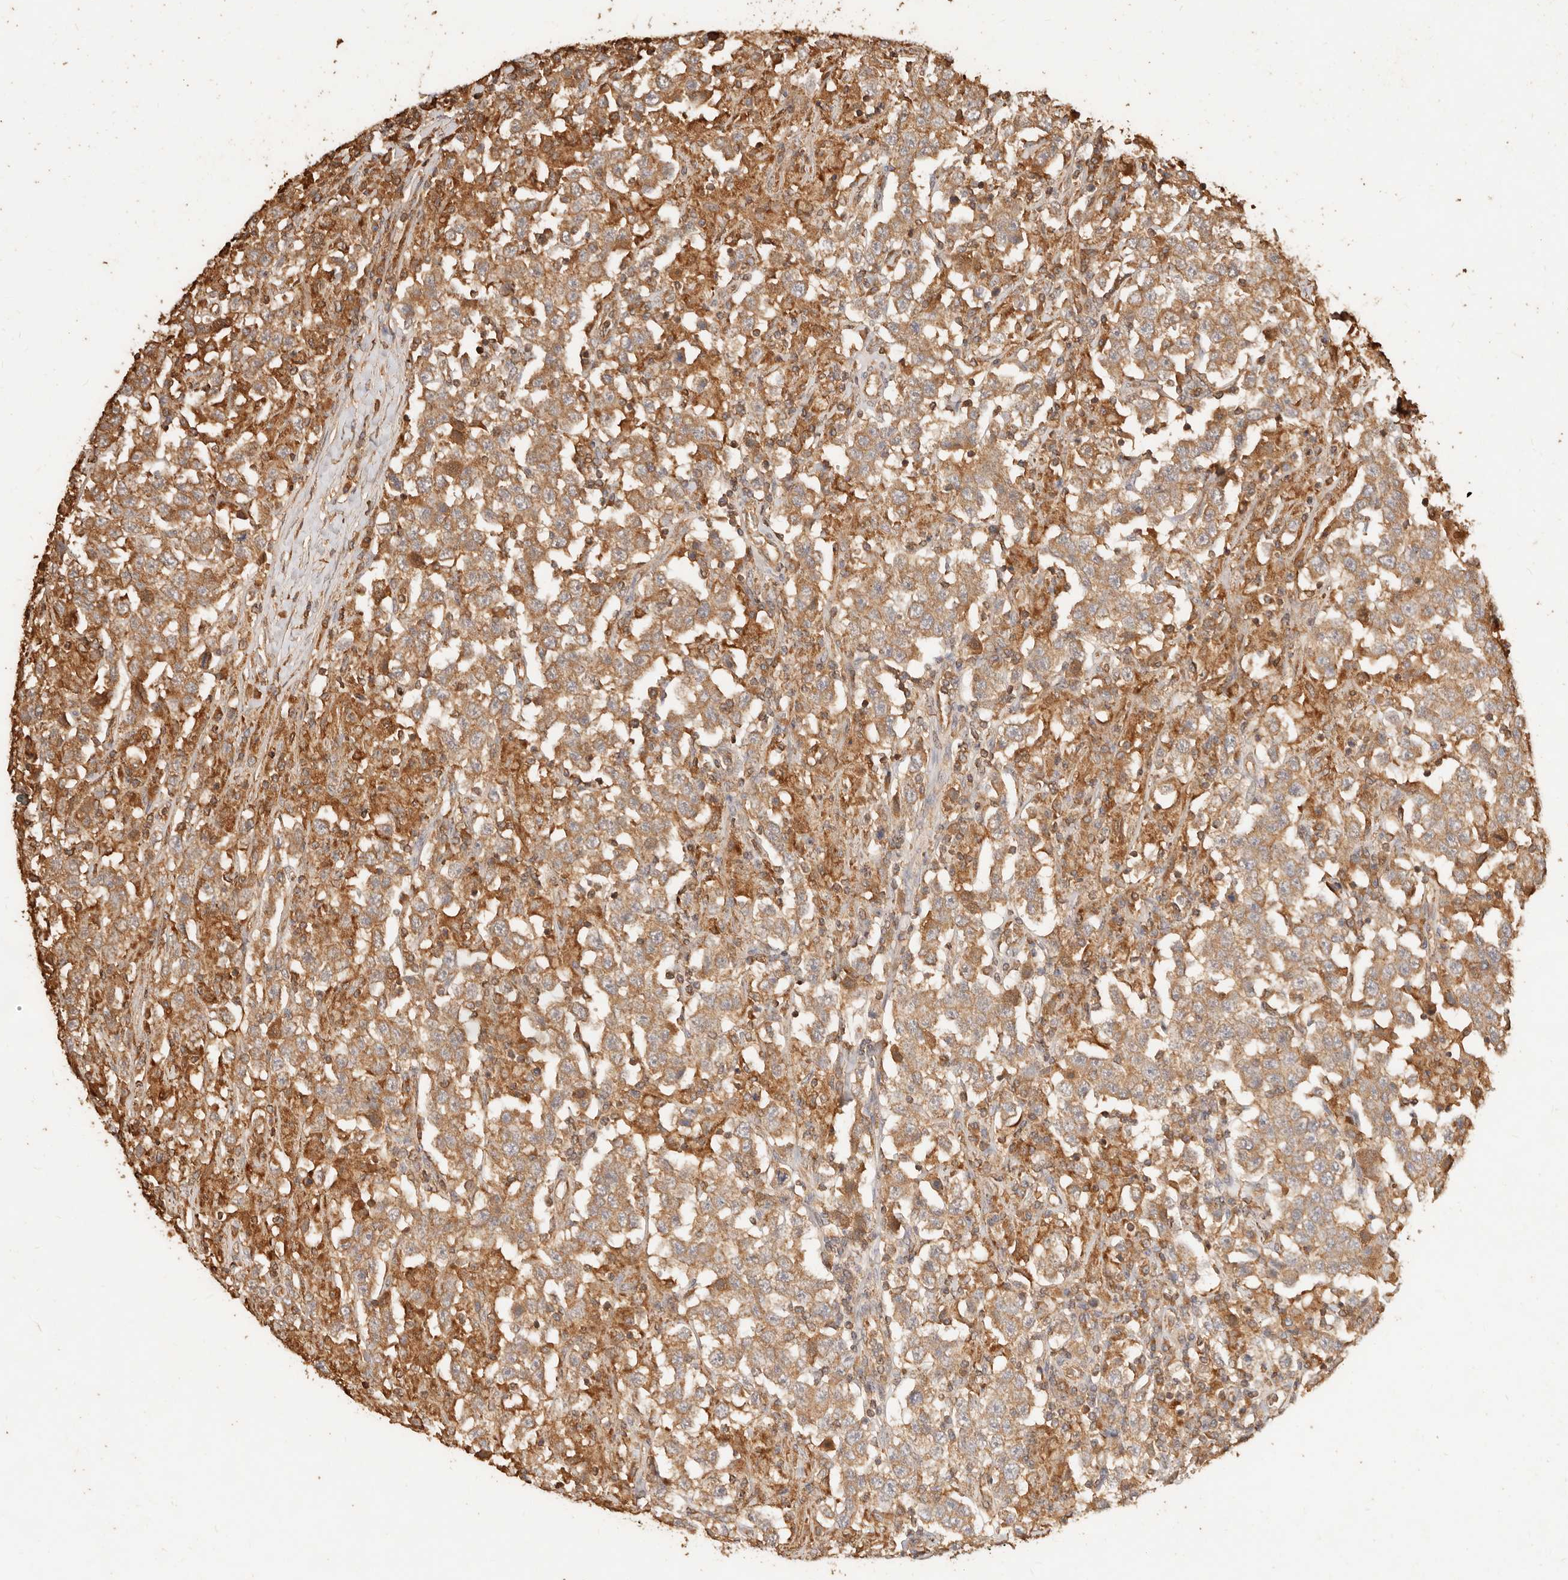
{"staining": {"intensity": "moderate", "quantity": ">75%", "location": "cytoplasmic/membranous"}, "tissue": "testis cancer", "cell_type": "Tumor cells", "image_type": "cancer", "snomed": [{"axis": "morphology", "description": "Seminoma, NOS"}, {"axis": "topography", "description": "Testis"}], "caption": "Immunohistochemical staining of human testis cancer (seminoma) reveals medium levels of moderate cytoplasmic/membranous expression in about >75% of tumor cells. The protein is stained brown, and the nuclei are stained in blue (DAB (3,3'-diaminobenzidine) IHC with brightfield microscopy, high magnification).", "gene": "FAM180B", "patient": {"sex": "male", "age": 41}}